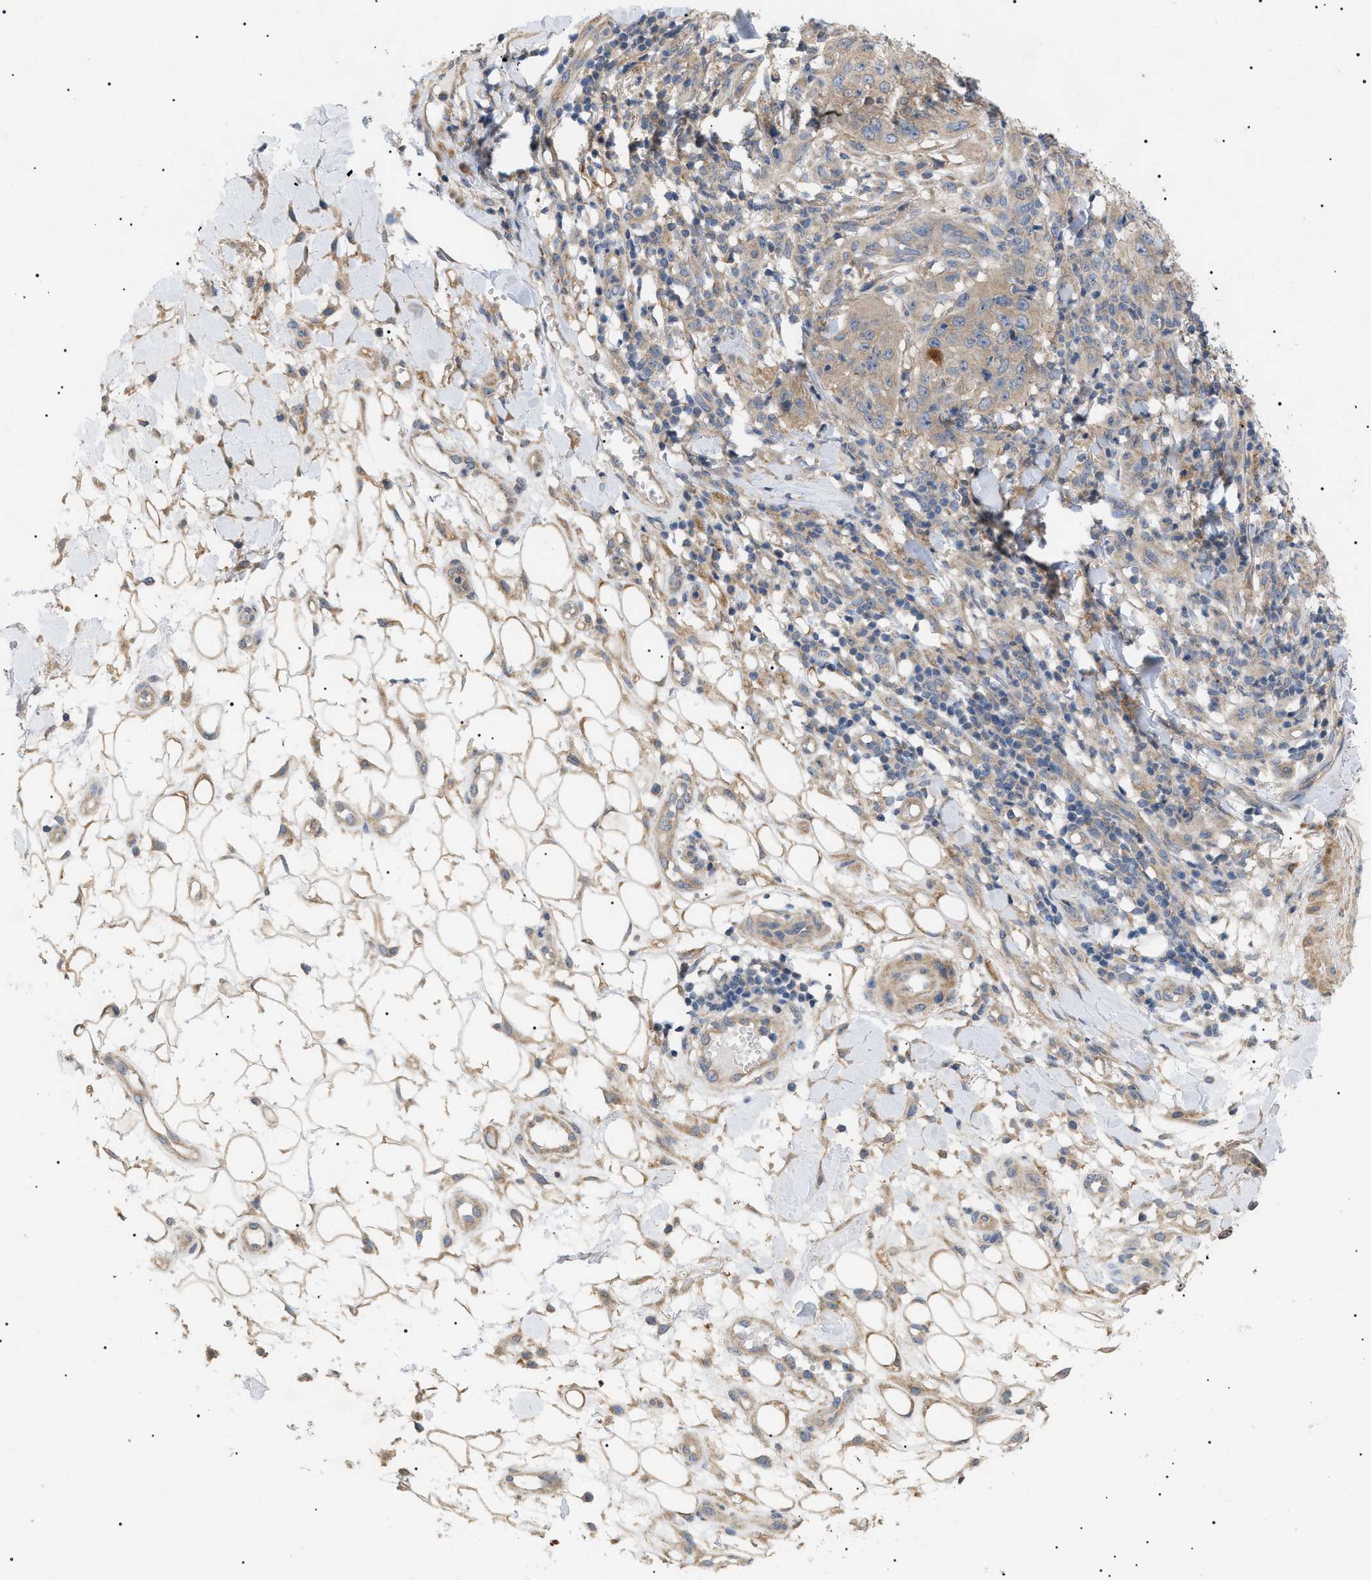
{"staining": {"intensity": "weak", "quantity": ">75%", "location": "cytoplasmic/membranous"}, "tissue": "skin cancer", "cell_type": "Tumor cells", "image_type": "cancer", "snomed": [{"axis": "morphology", "description": "Squamous cell carcinoma, NOS"}, {"axis": "topography", "description": "Skin"}], "caption": "This micrograph shows IHC staining of human skin cancer (squamous cell carcinoma), with low weak cytoplasmic/membranous positivity in approximately >75% of tumor cells.", "gene": "IRS2", "patient": {"sex": "female", "age": 80}}